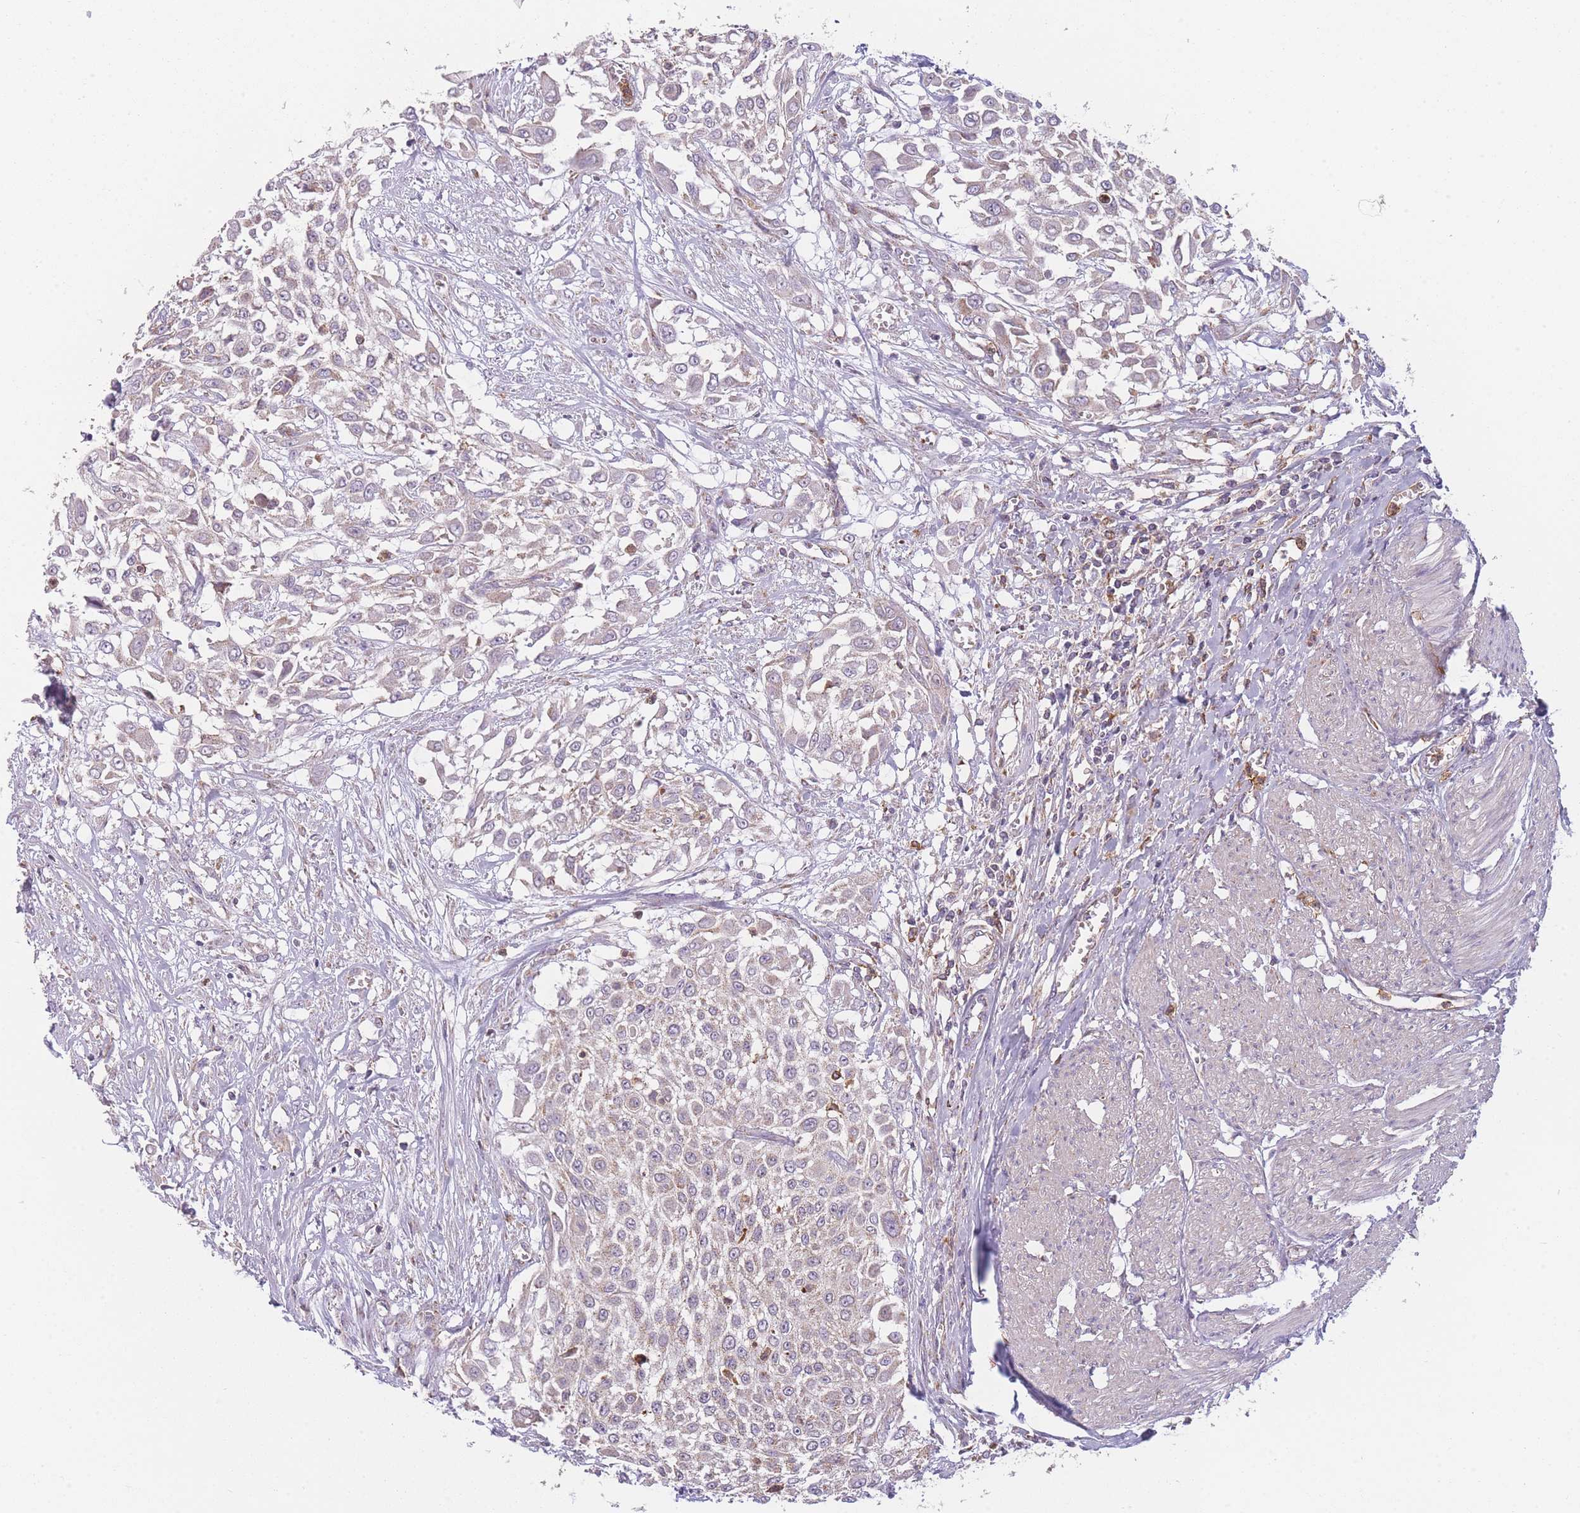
{"staining": {"intensity": "weak", "quantity": "<25%", "location": "cytoplasmic/membranous"}, "tissue": "urothelial cancer", "cell_type": "Tumor cells", "image_type": "cancer", "snomed": [{"axis": "morphology", "description": "Urothelial carcinoma, High grade"}, {"axis": "topography", "description": "Urinary bladder"}], "caption": "Immunohistochemistry (IHC) image of neoplastic tissue: human urothelial cancer stained with DAB demonstrates no significant protein staining in tumor cells.", "gene": "PRAM1", "patient": {"sex": "male", "age": 57}}